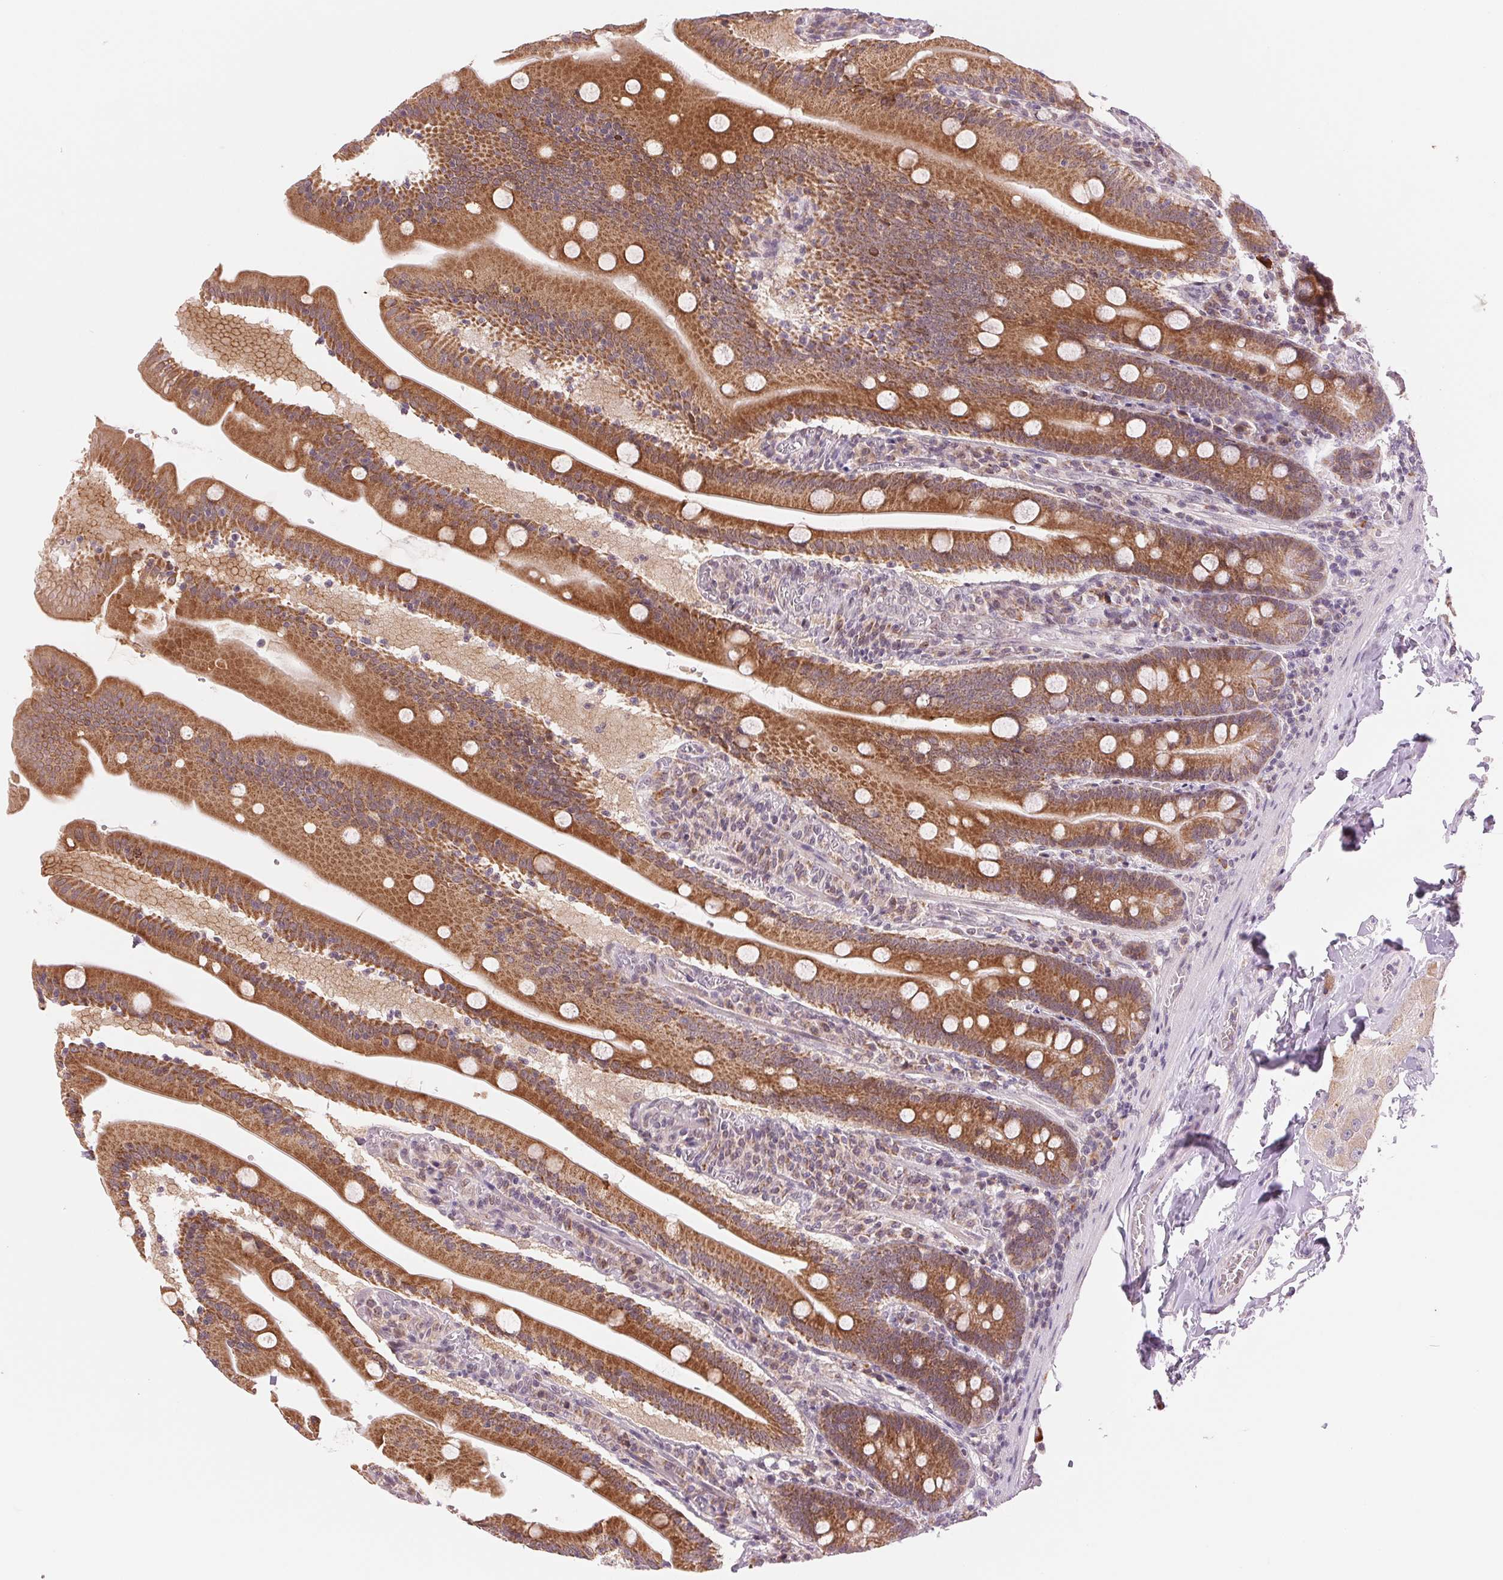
{"staining": {"intensity": "strong", "quantity": ">75%", "location": "cytoplasmic/membranous"}, "tissue": "small intestine", "cell_type": "Glandular cells", "image_type": "normal", "snomed": [{"axis": "morphology", "description": "Normal tissue, NOS"}, {"axis": "topography", "description": "Small intestine"}], "caption": "Immunohistochemical staining of benign small intestine shows high levels of strong cytoplasmic/membranous staining in approximately >75% of glandular cells.", "gene": "ARHGAP32", "patient": {"sex": "male", "age": 37}}